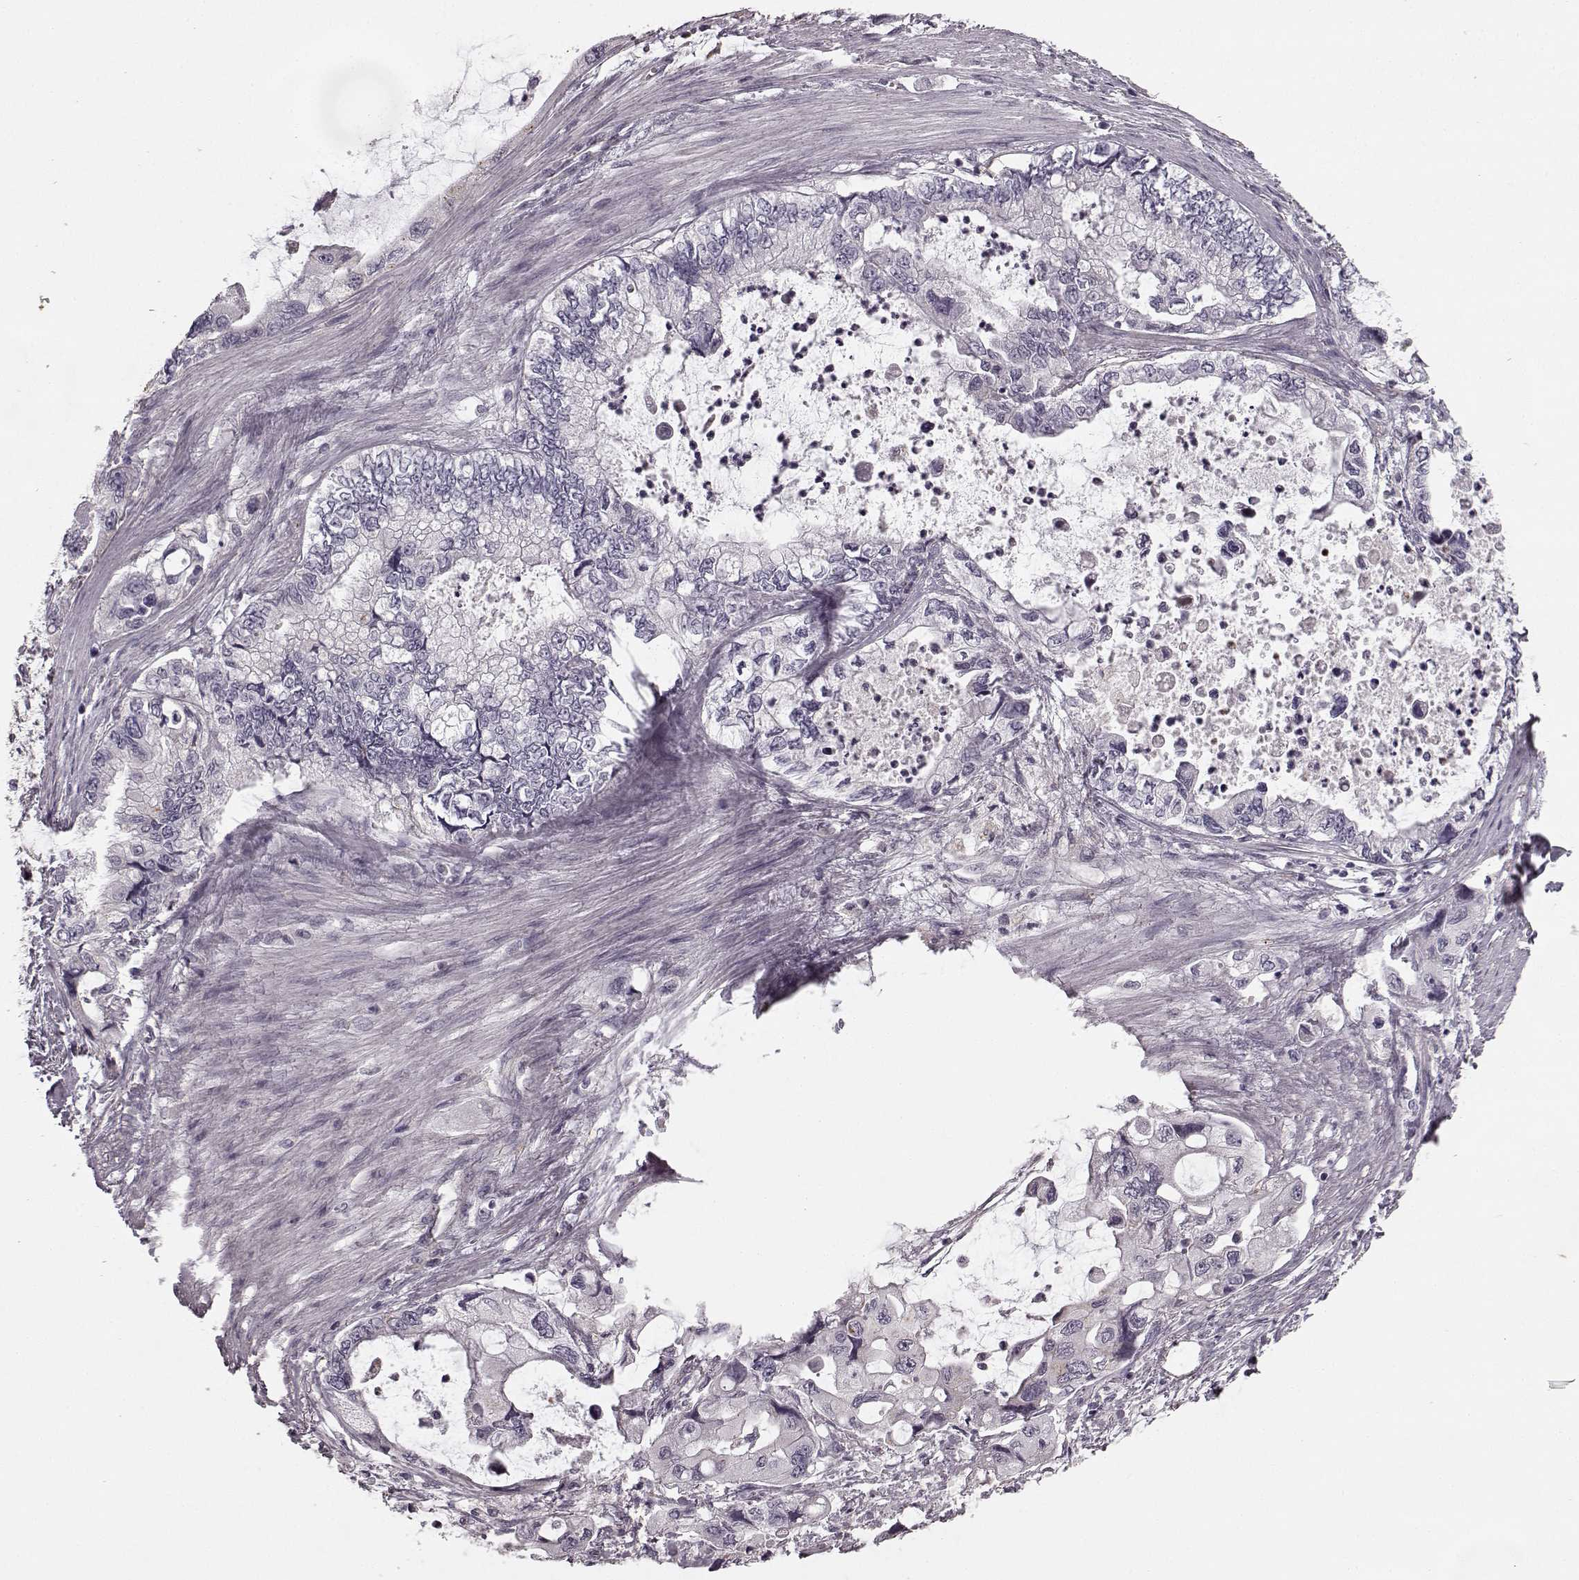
{"staining": {"intensity": "negative", "quantity": "none", "location": "none"}, "tissue": "stomach cancer", "cell_type": "Tumor cells", "image_type": "cancer", "snomed": [{"axis": "morphology", "description": "Adenocarcinoma, NOS"}, {"axis": "topography", "description": "Pancreas"}, {"axis": "topography", "description": "Stomach, upper"}, {"axis": "topography", "description": "Stomach"}], "caption": "A photomicrograph of human adenocarcinoma (stomach) is negative for staining in tumor cells. The staining is performed using DAB brown chromogen with nuclei counter-stained in using hematoxylin.", "gene": "HMMR", "patient": {"sex": "male", "age": 77}}